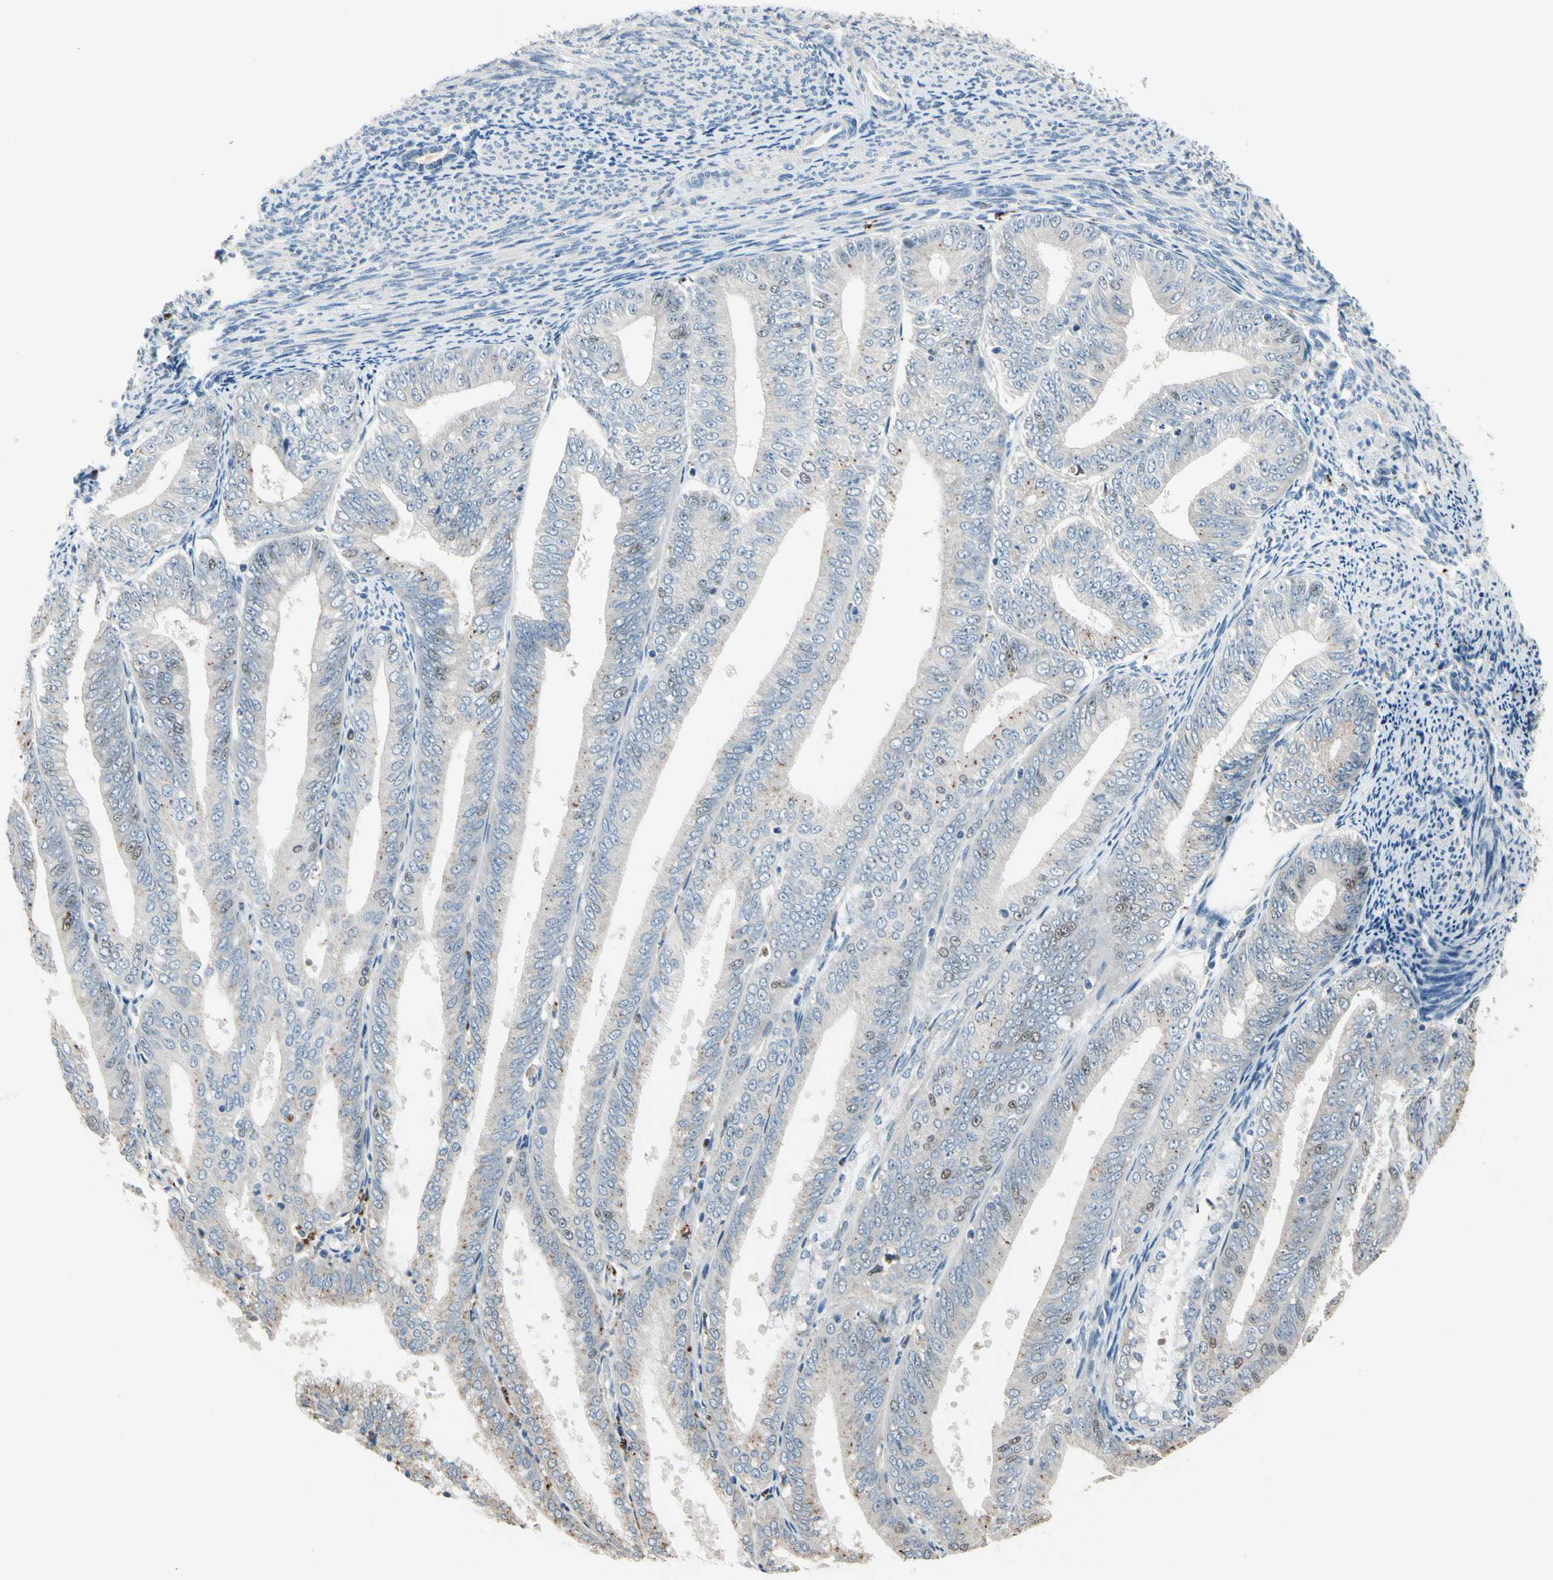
{"staining": {"intensity": "weak", "quantity": "<25%", "location": "nuclear"}, "tissue": "endometrial cancer", "cell_type": "Tumor cells", "image_type": "cancer", "snomed": [{"axis": "morphology", "description": "Adenocarcinoma, NOS"}, {"axis": "topography", "description": "Endometrium"}], "caption": "Immunohistochemistry (IHC) micrograph of neoplastic tissue: endometrial adenocarcinoma stained with DAB (3,3'-diaminobenzidine) exhibits no significant protein positivity in tumor cells.", "gene": "ZKSCAN4", "patient": {"sex": "female", "age": 63}}